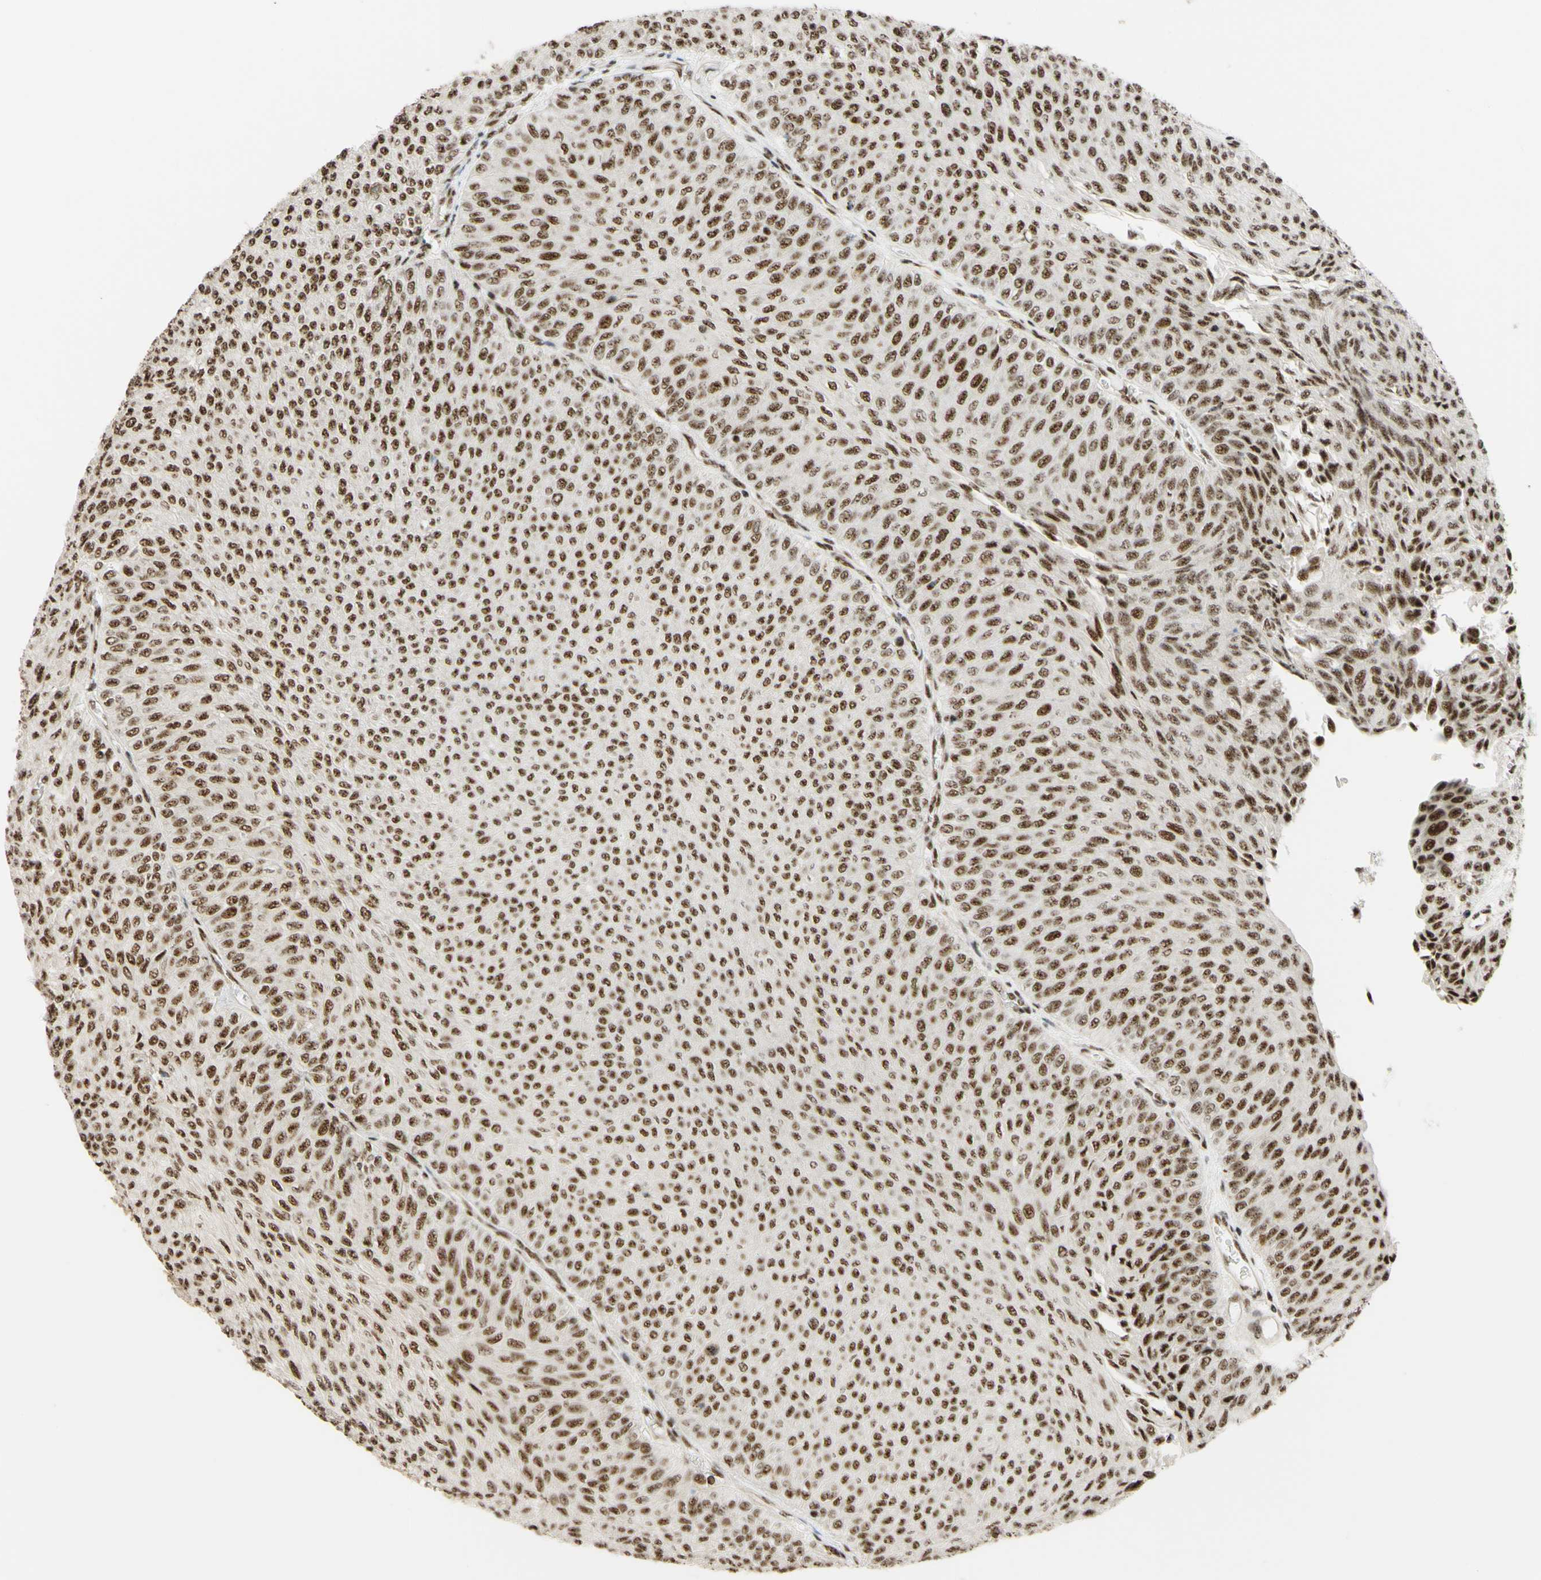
{"staining": {"intensity": "strong", "quantity": ">75%", "location": "nuclear"}, "tissue": "urothelial cancer", "cell_type": "Tumor cells", "image_type": "cancer", "snomed": [{"axis": "morphology", "description": "Urothelial carcinoma, Low grade"}, {"axis": "topography", "description": "Urinary bladder"}], "caption": "Immunohistochemical staining of low-grade urothelial carcinoma exhibits strong nuclear protein staining in approximately >75% of tumor cells.", "gene": "SAP18", "patient": {"sex": "male", "age": 78}}